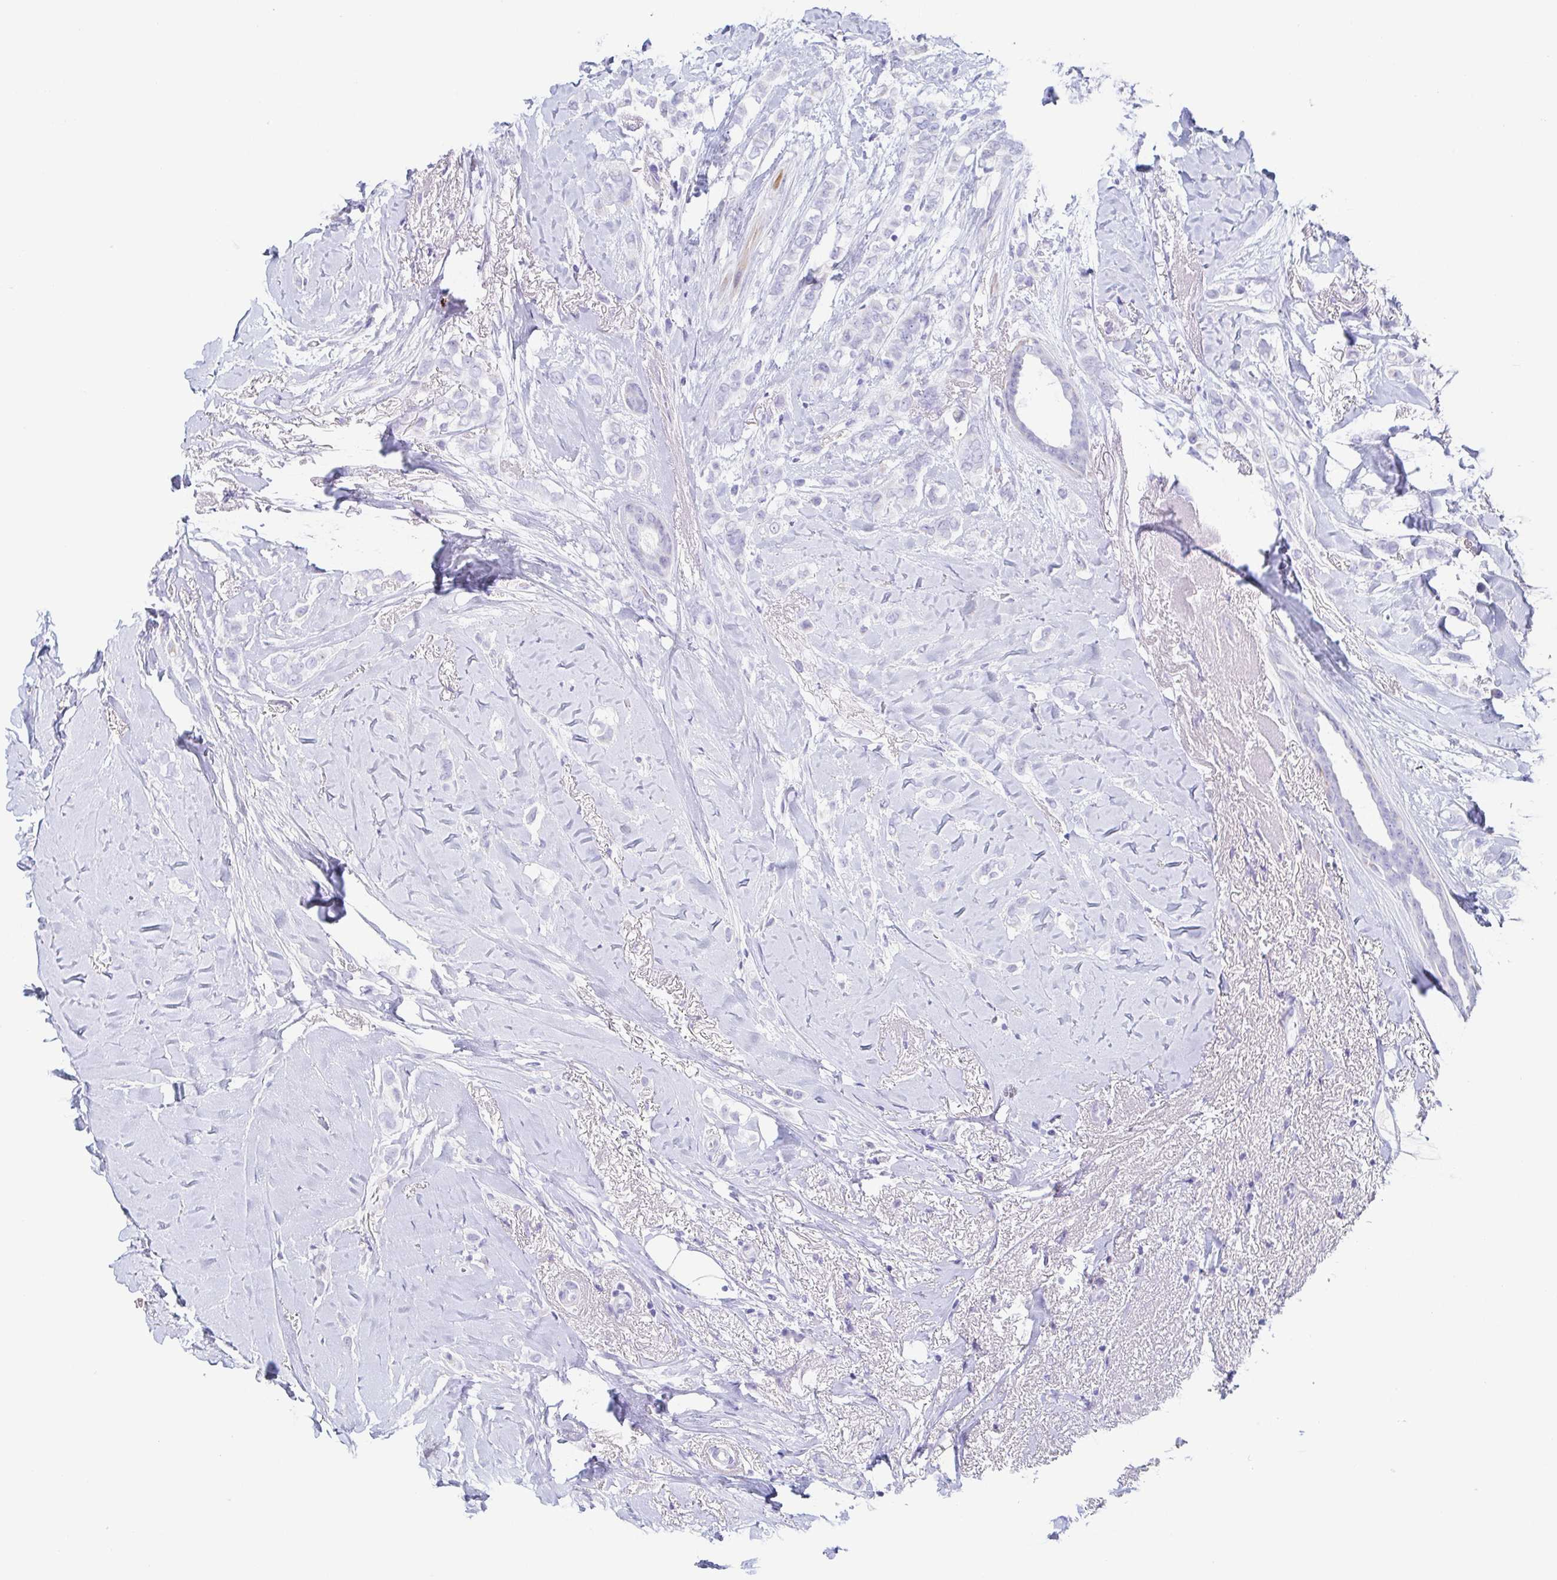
{"staining": {"intensity": "negative", "quantity": "none", "location": "none"}, "tissue": "breast cancer", "cell_type": "Tumor cells", "image_type": "cancer", "snomed": [{"axis": "morphology", "description": "Lobular carcinoma"}, {"axis": "topography", "description": "Breast"}], "caption": "High magnification brightfield microscopy of breast lobular carcinoma stained with DAB (brown) and counterstained with hematoxylin (blue): tumor cells show no significant positivity.", "gene": "PRR27", "patient": {"sex": "female", "age": 66}}